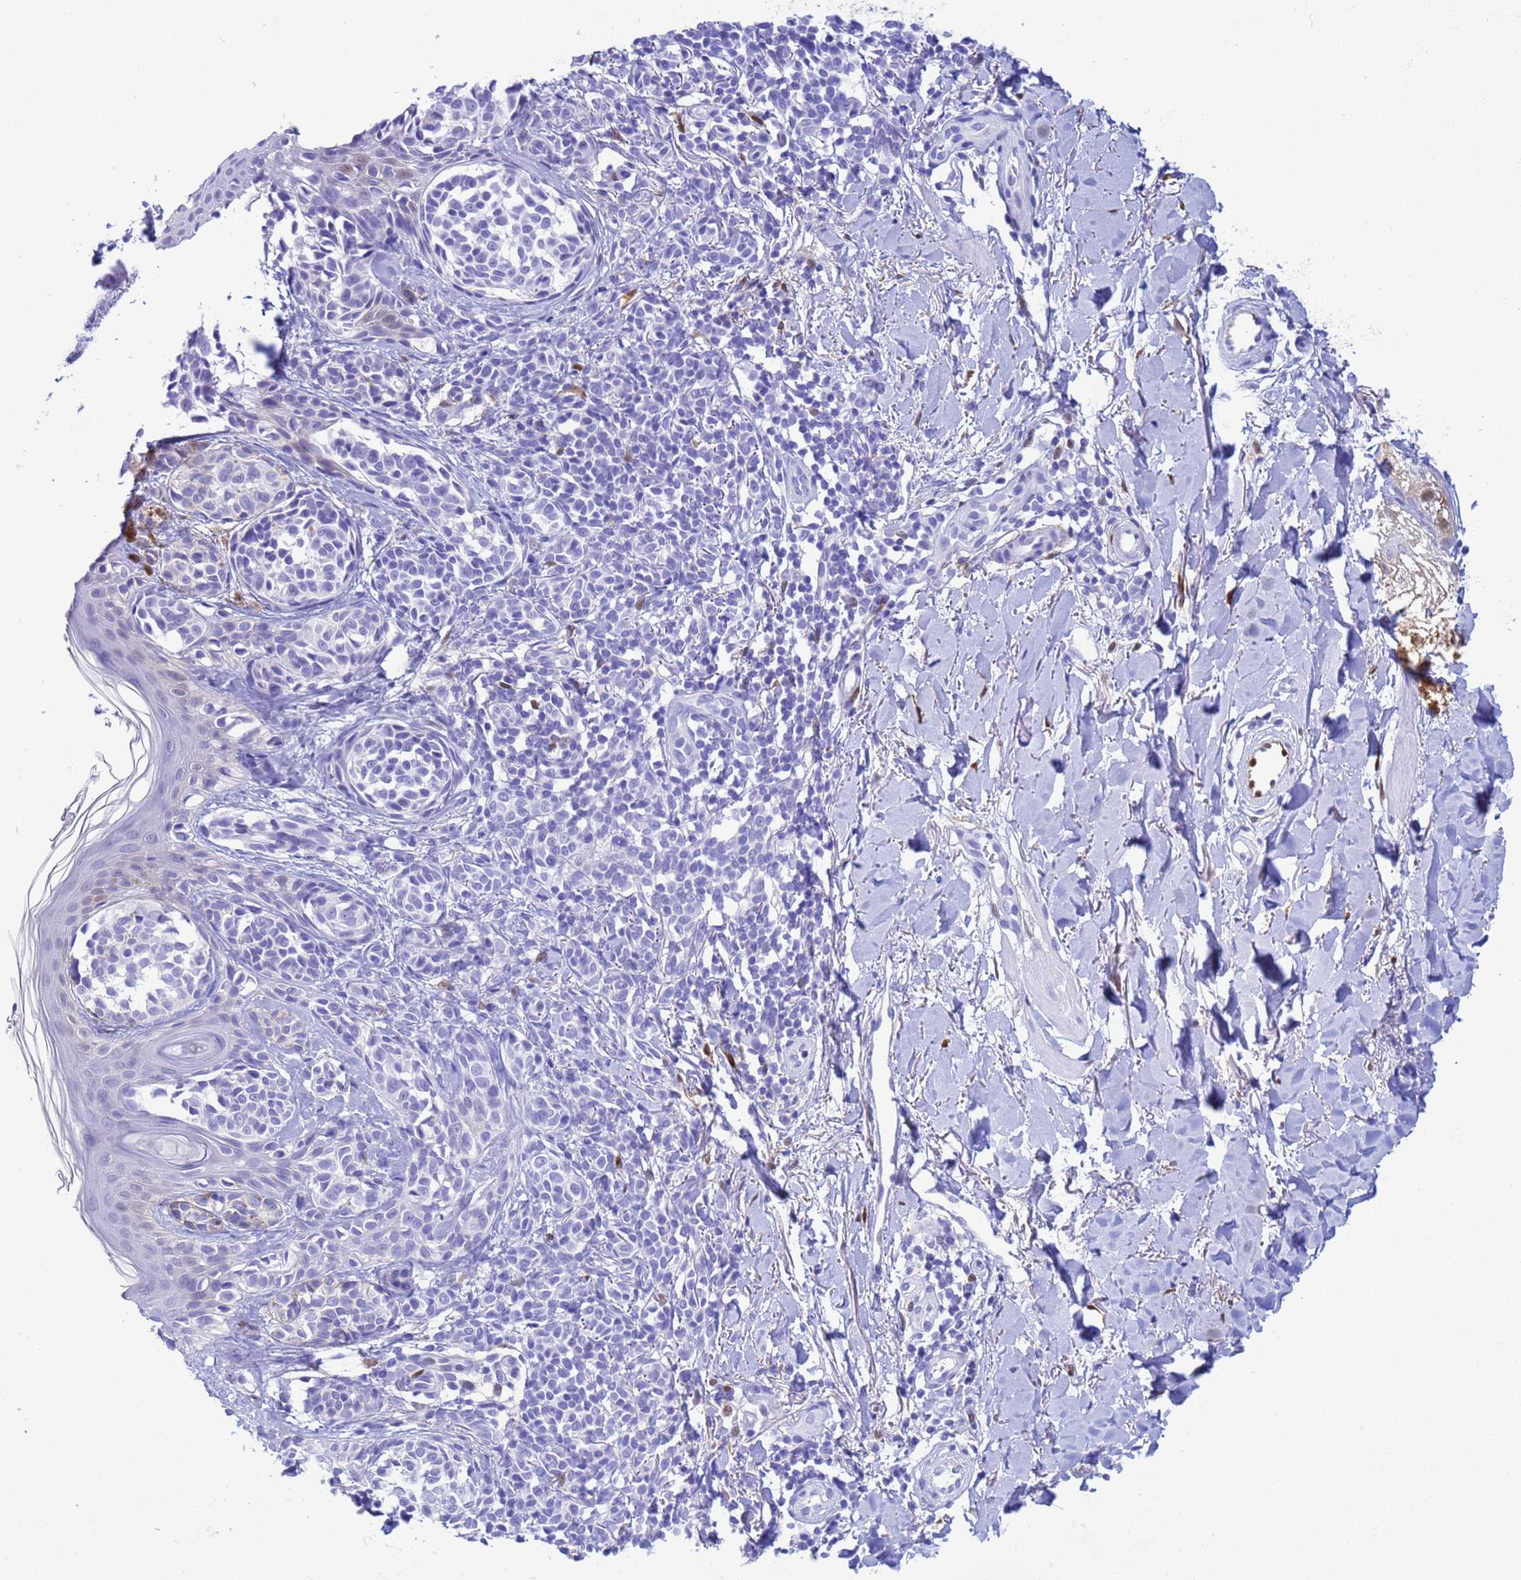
{"staining": {"intensity": "negative", "quantity": "none", "location": "none"}, "tissue": "melanoma", "cell_type": "Tumor cells", "image_type": "cancer", "snomed": [{"axis": "morphology", "description": "Malignant melanoma, NOS"}, {"axis": "topography", "description": "Skin of upper extremity"}], "caption": "Tumor cells show no significant expression in melanoma.", "gene": "AKR1C2", "patient": {"sex": "male", "age": 40}}